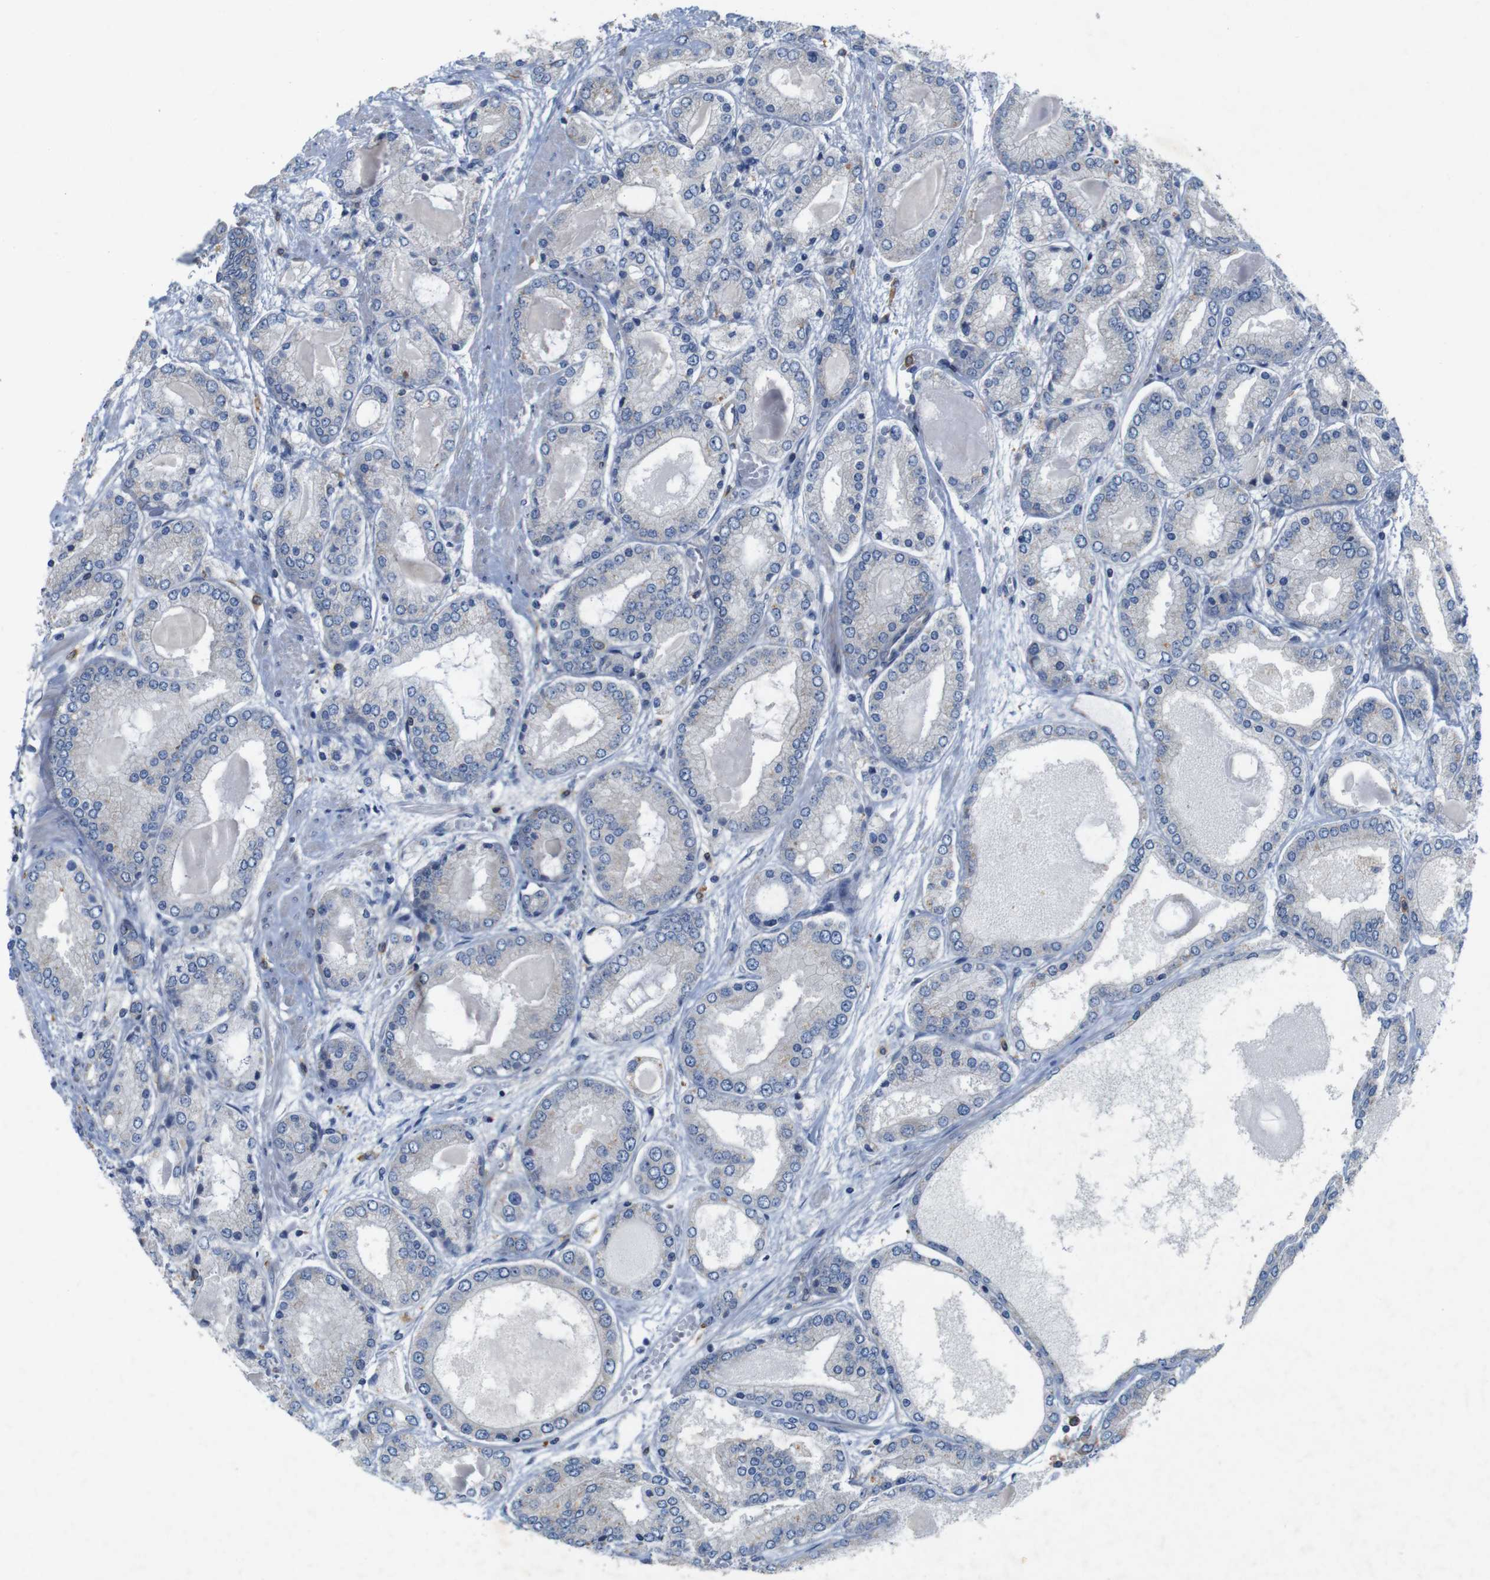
{"staining": {"intensity": "negative", "quantity": "none", "location": "none"}, "tissue": "prostate cancer", "cell_type": "Tumor cells", "image_type": "cancer", "snomed": [{"axis": "morphology", "description": "Adenocarcinoma, High grade"}, {"axis": "topography", "description": "Prostate"}], "caption": "Tumor cells show no significant protein expression in prostate cancer (high-grade adenocarcinoma). (IHC, brightfield microscopy, high magnification).", "gene": "SIGLEC8", "patient": {"sex": "male", "age": 59}}